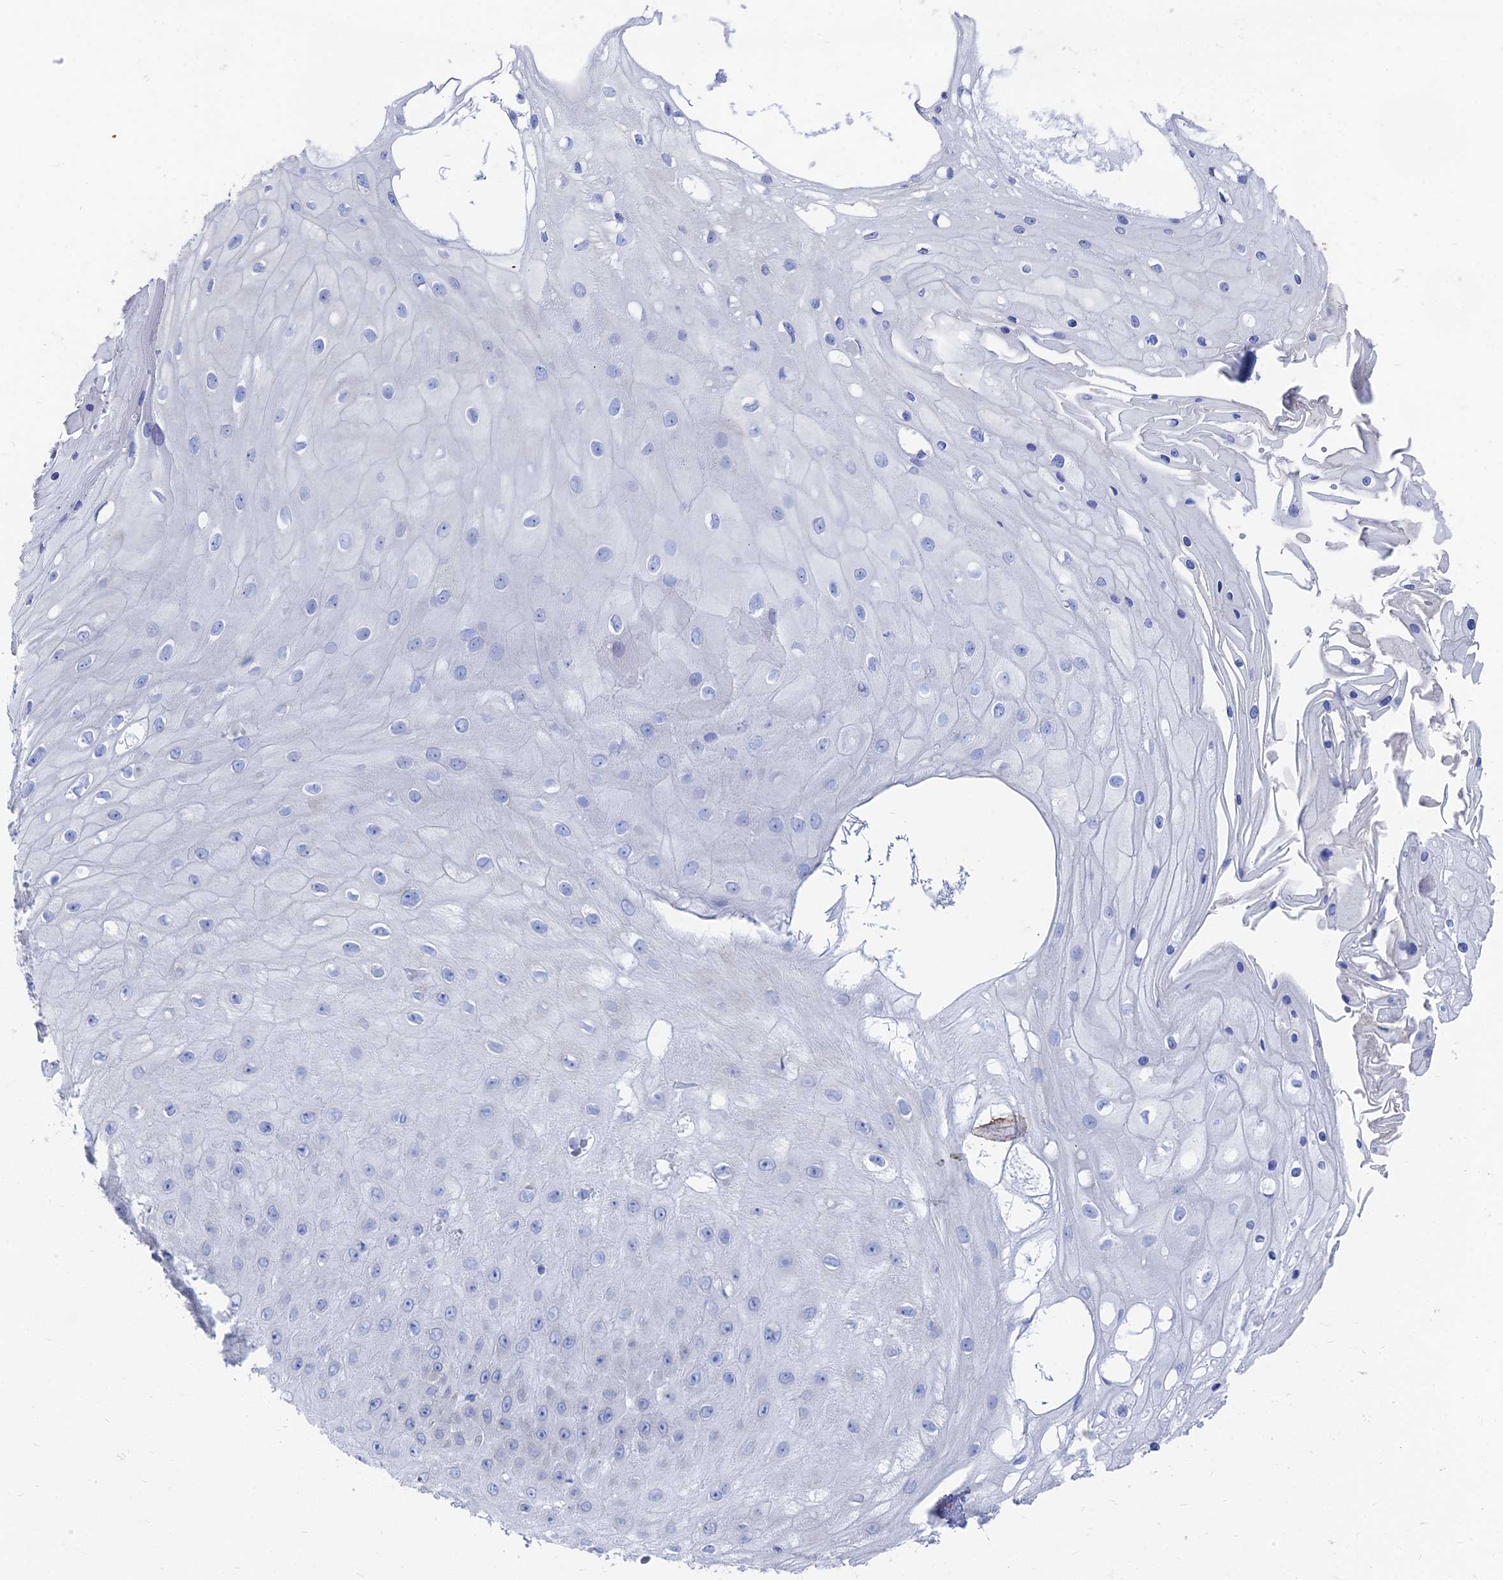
{"staining": {"intensity": "negative", "quantity": "none", "location": "none"}, "tissue": "skin cancer", "cell_type": "Tumor cells", "image_type": "cancer", "snomed": [{"axis": "morphology", "description": "Squamous cell carcinoma, NOS"}, {"axis": "topography", "description": "Skin"}], "caption": "The immunohistochemistry micrograph has no significant expression in tumor cells of skin cancer (squamous cell carcinoma) tissue. Nuclei are stained in blue.", "gene": "TNNT3", "patient": {"sex": "male", "age": 70}}